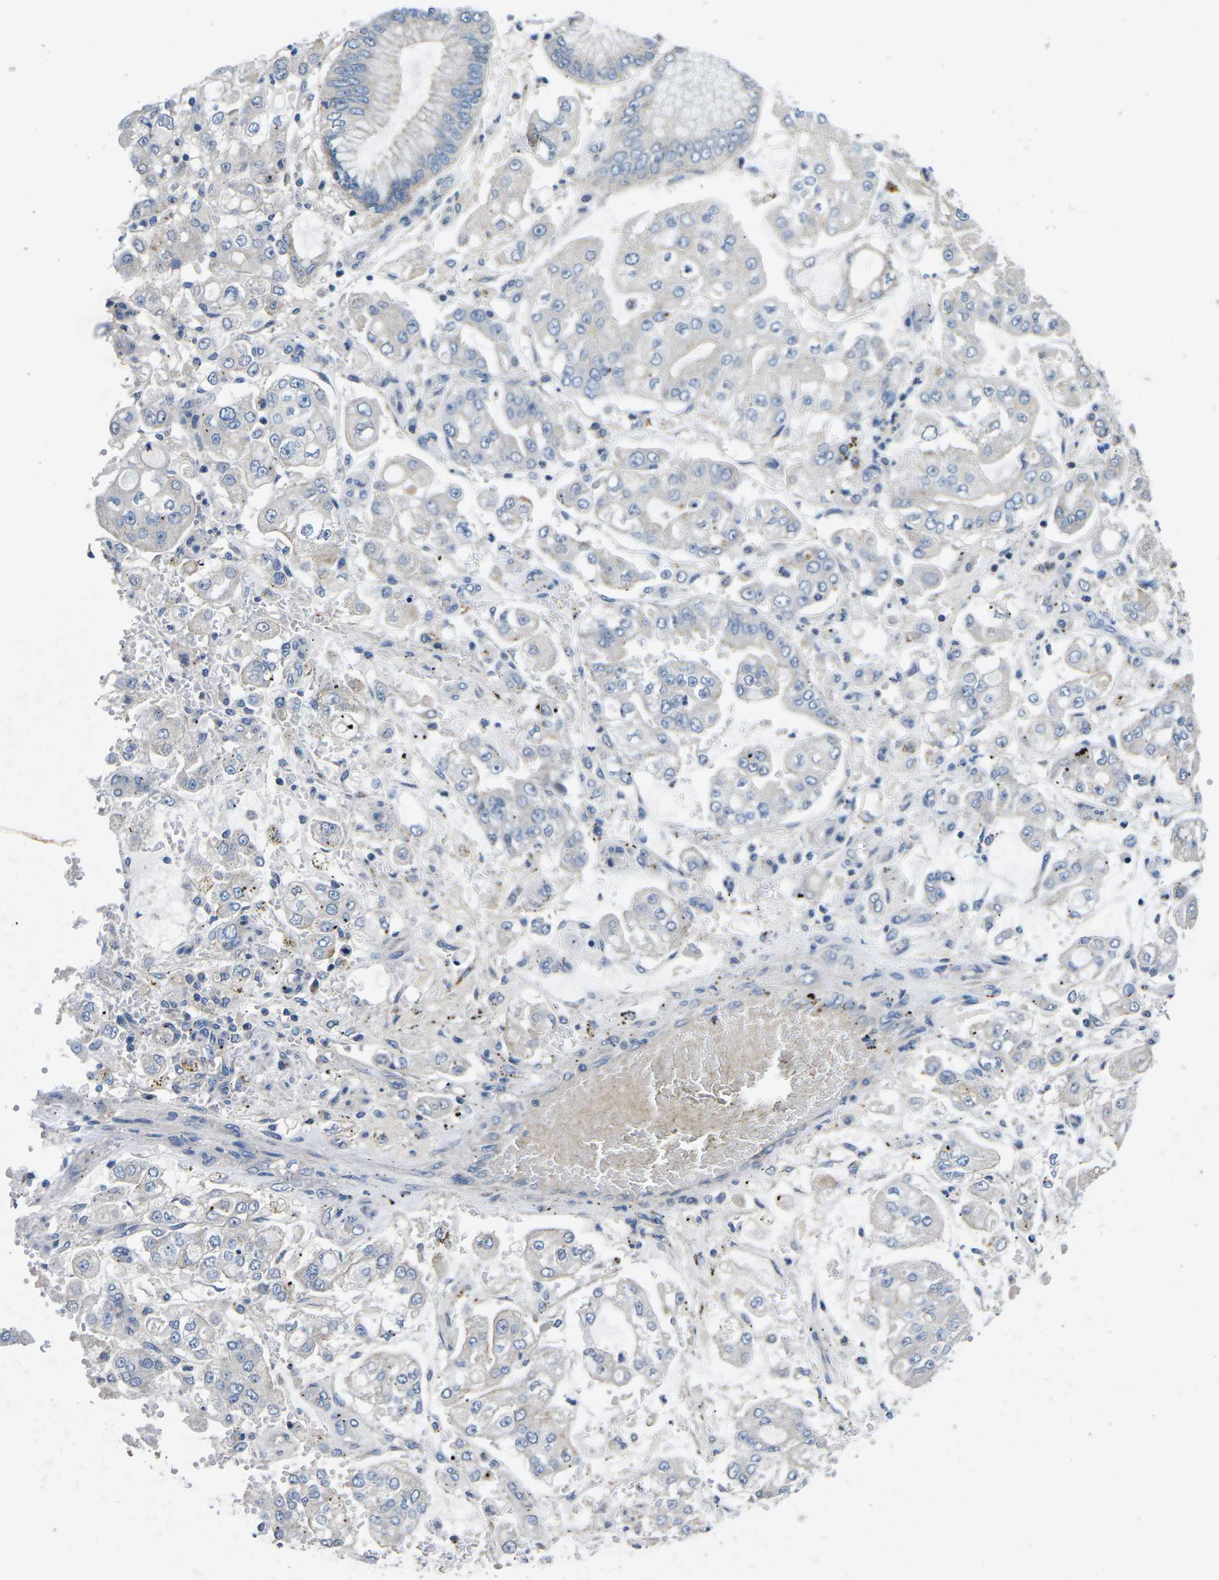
{"staining": {"intensity": "negative", "quantity": "none", "location": "none"}, "tissue": "stomach cancer", "cell_type": "Tumor cells", "image_type": "cancer", "snomed": [{"axis": "morphology", "description": "Adenocarcinoma, NOS"}, {"axis": "topography", "description": "Stomach"}], "caption": "The immunohistochemistry micrograph has no significant staining in tumor cells of stomach adenocarcinoma tissue. (DAB immunohistochemistry (IHC) visualized using brightfield microscopy, high magnification).", "gene": "PDCD6IP", "patient": {"sex": "male", "age": 76}}